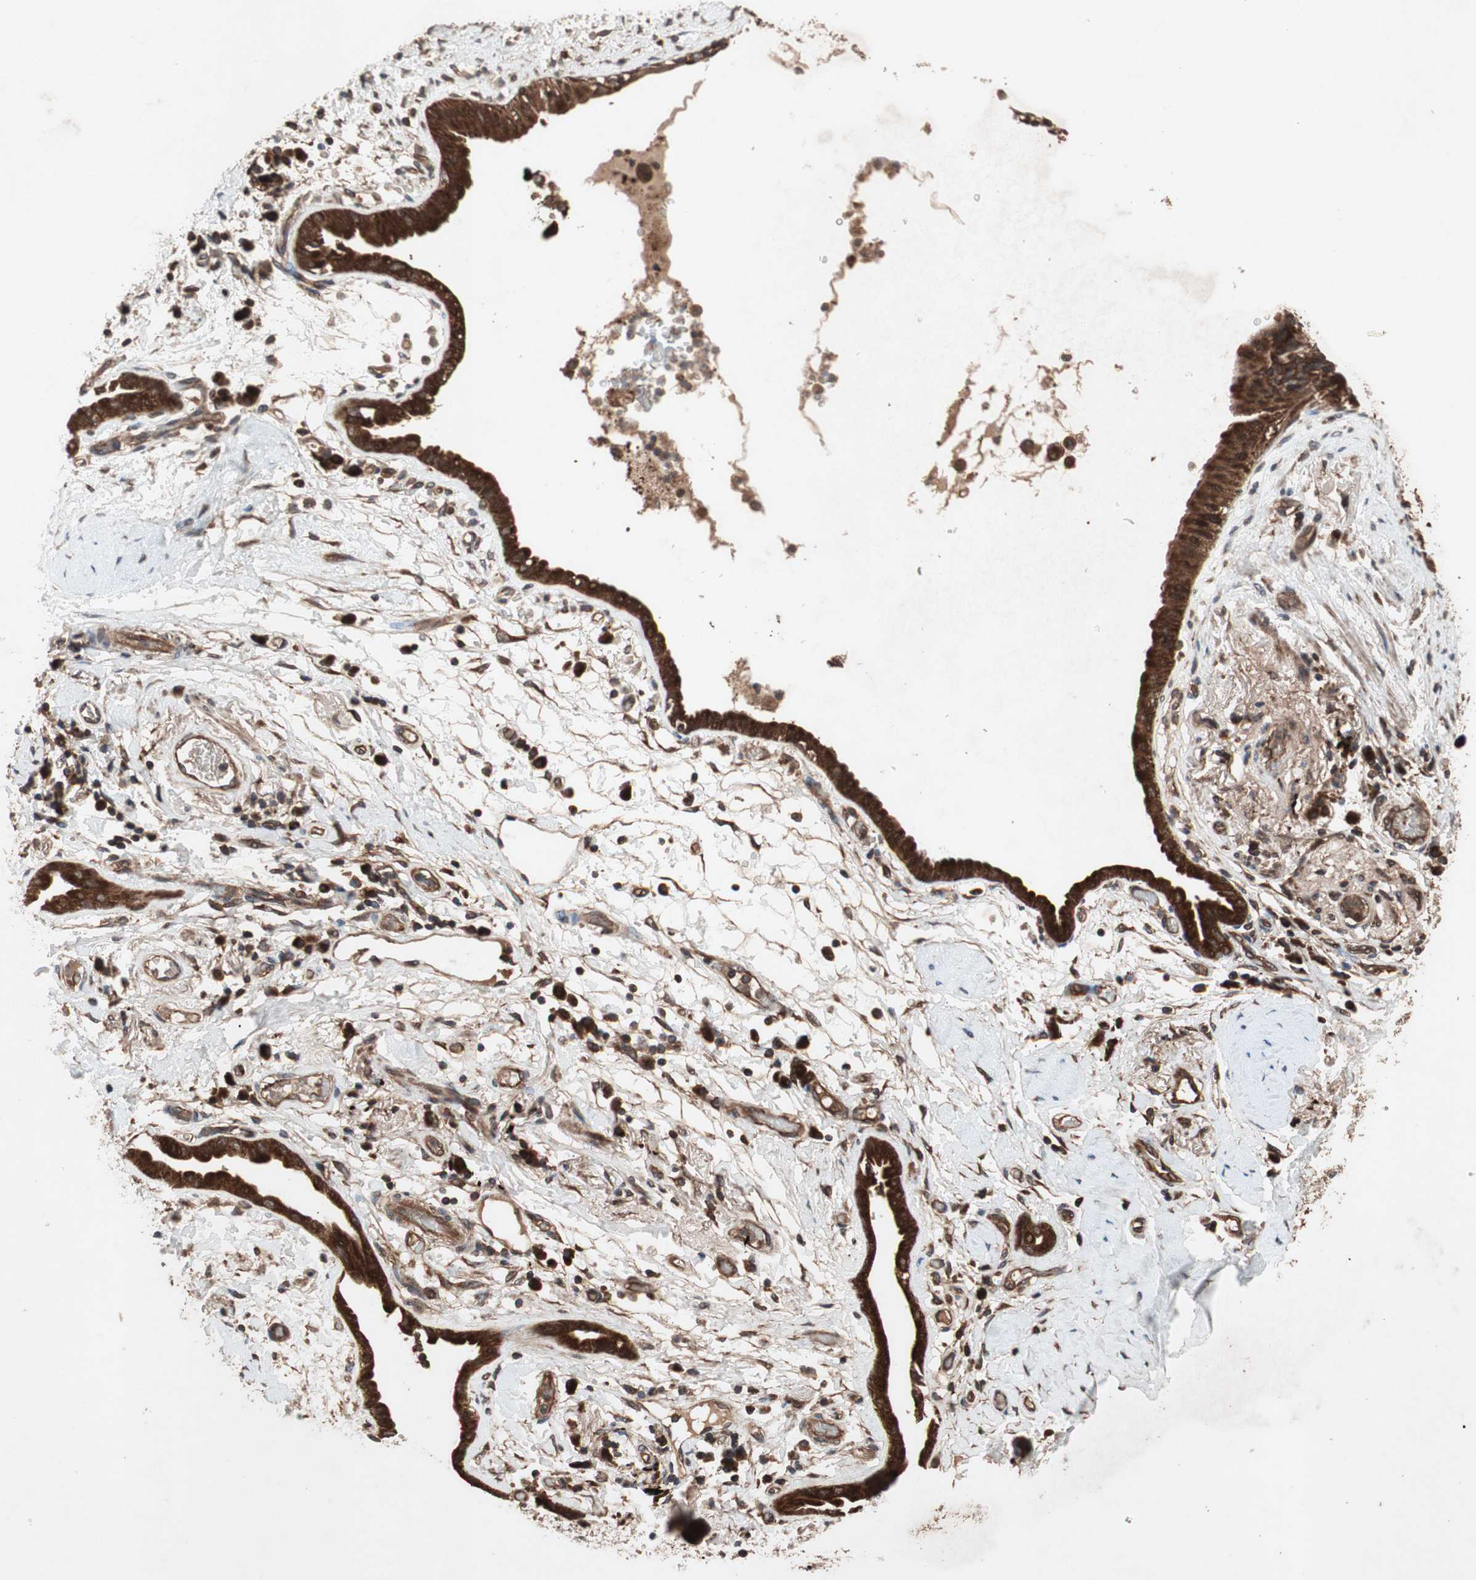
{"staining": {"intensity": "strong", "quantity": ">75%", "location": "cytoplasmic/membranous"}, "tissue": "lung cancer", "cell_type": "Tumor cells", "image_type": "cancer", "snomed": [{"axis": "morphology", "description": "Adenocarcinoma, NOS"}, {"axis": "topography", "description": "Lung"}], "caption": "Human lung adenocarcinoma stained for a protein (brown) exhibits strong cytoplasmic/membranous positive positivity in approximately >75% of tumor cells.", "gene": "RAB1A", "patient": {"sex": "female", "age": 70}}